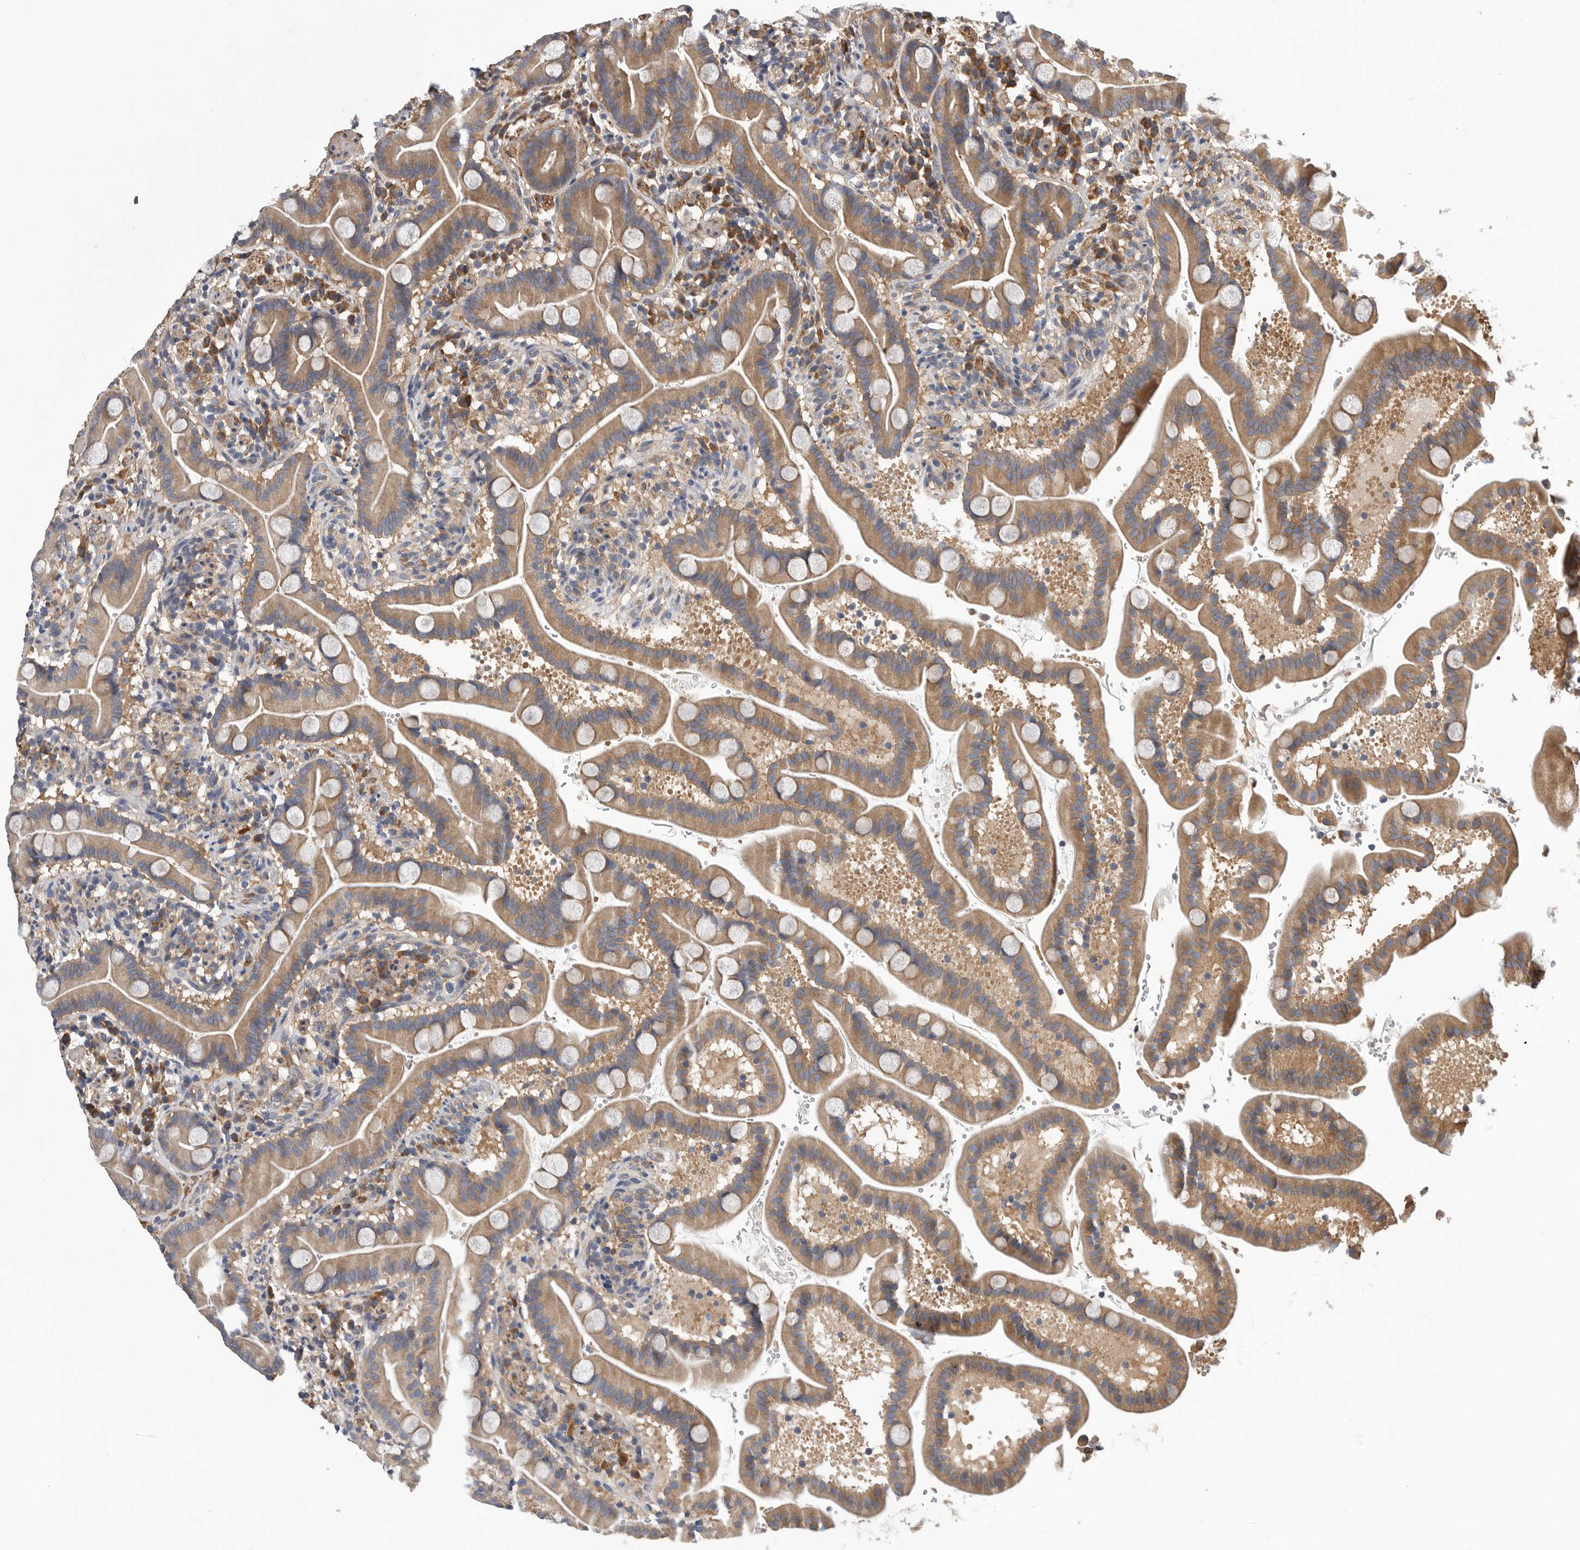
{"staining": {"intensity": "moderate", "quantity": ">75%", "location": "cytoplasmic/membranous"}, "tissue": "duodenum", "cell_type": "Glandular cells", "image_type": "normal", "snomed": [{"axis": "morphology", "description": "Normal tissue, NOS"}, {"axis": "topography", "description": "Duodenum"}], "caption": "Duodenum stained with immunohistochemistry (IHC) displays moderate cytoplasmic/membranous expression in about >75% of glandular cells. The protein is shown in brown color, while the nuclei are stained blue.", "gene": "OXR1", "patient": {"sex": "male", "age": 54}}